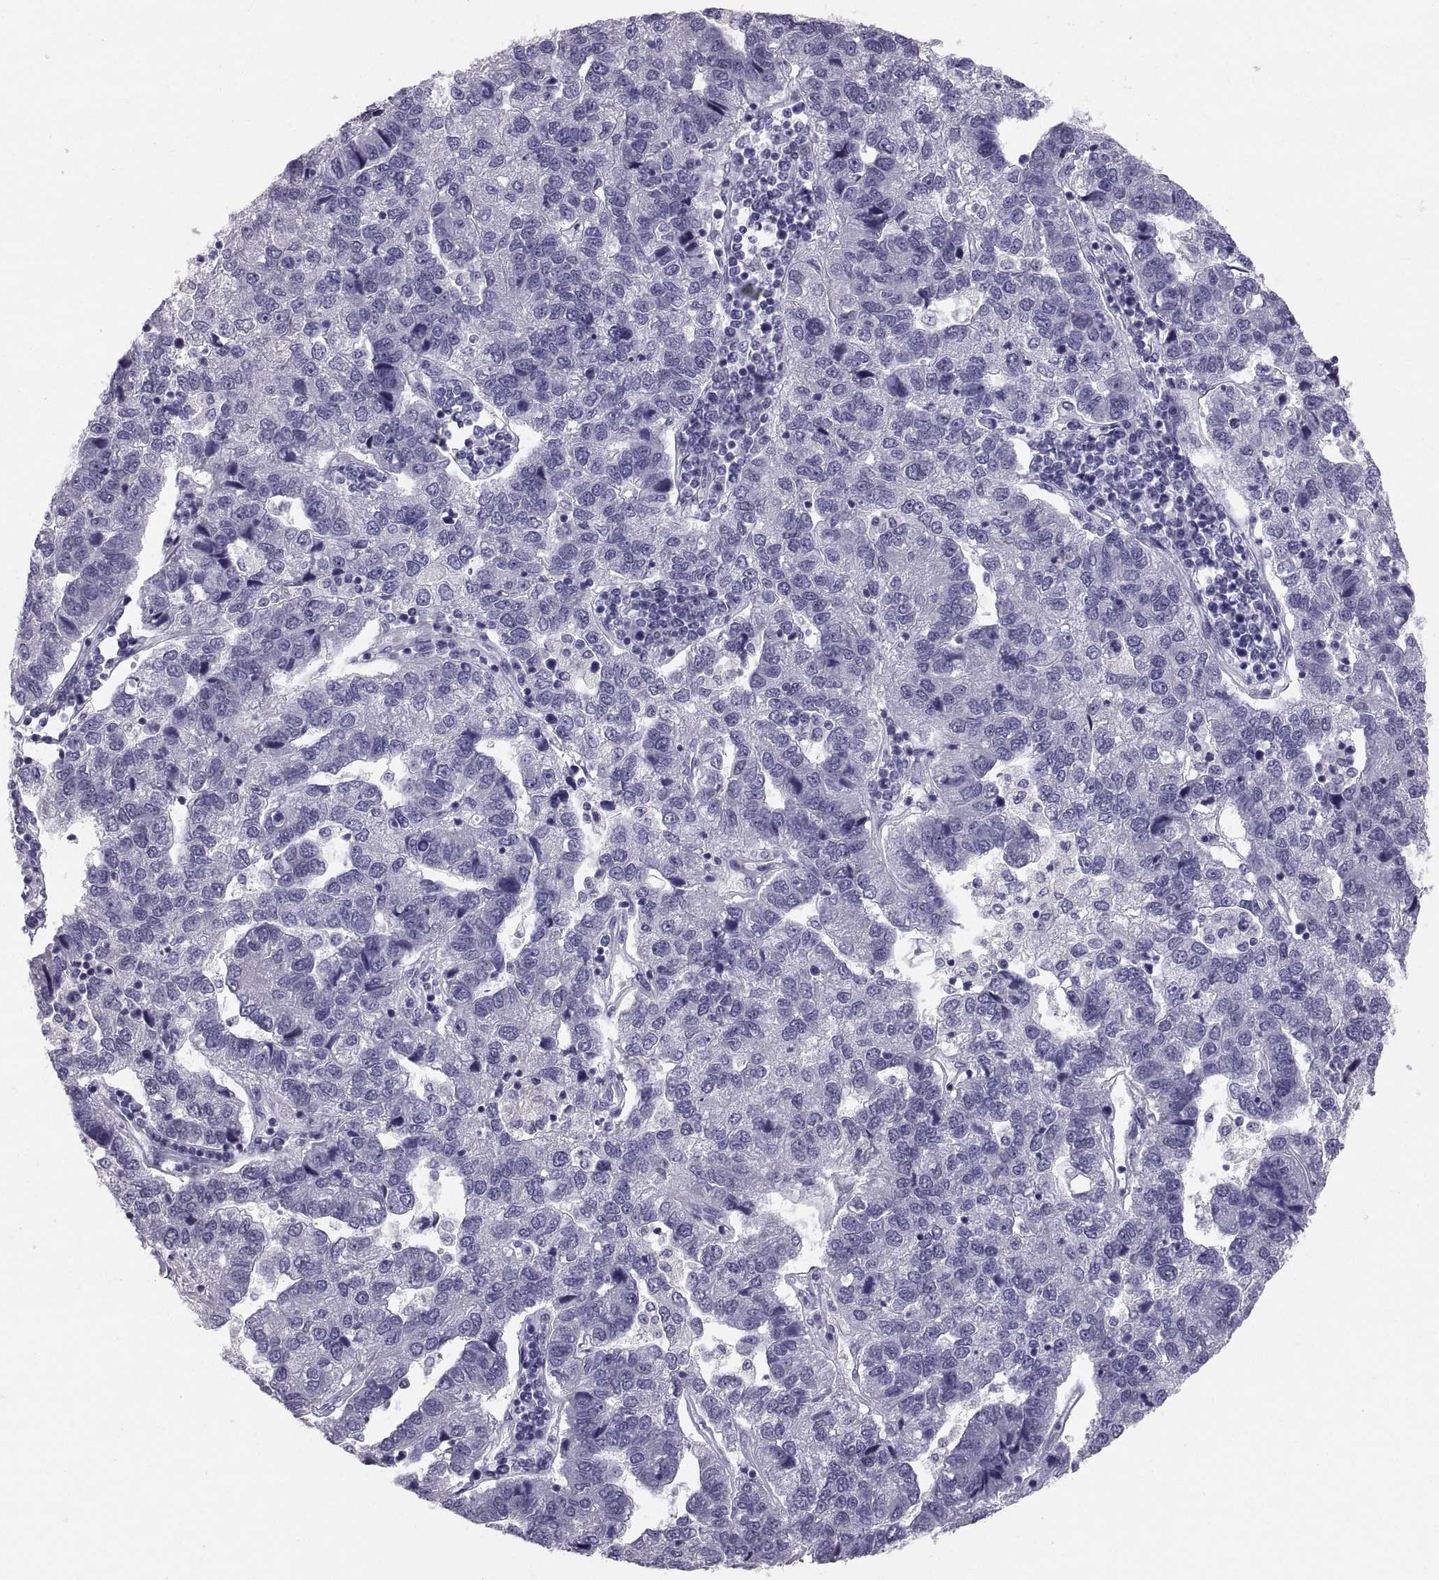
{"staining": {"intensity": "negative", "quantity": "none", "location": "none"}, "tissue": "pancreatic cancer", "cell_type": "Tumor cells", "image_type": "cancer", "snomed": [{"axis": "morphology", "description": "Adenocarcinoma, NOS"}, {"axis": "topography", "description": "Pancreas"}], "caption": "The immunohistochemistry image has no significant expression in tumor cells of pancreatic cancer tissue.", "gene": "PTN", "patient": {"sex": "female", "age": 61}}